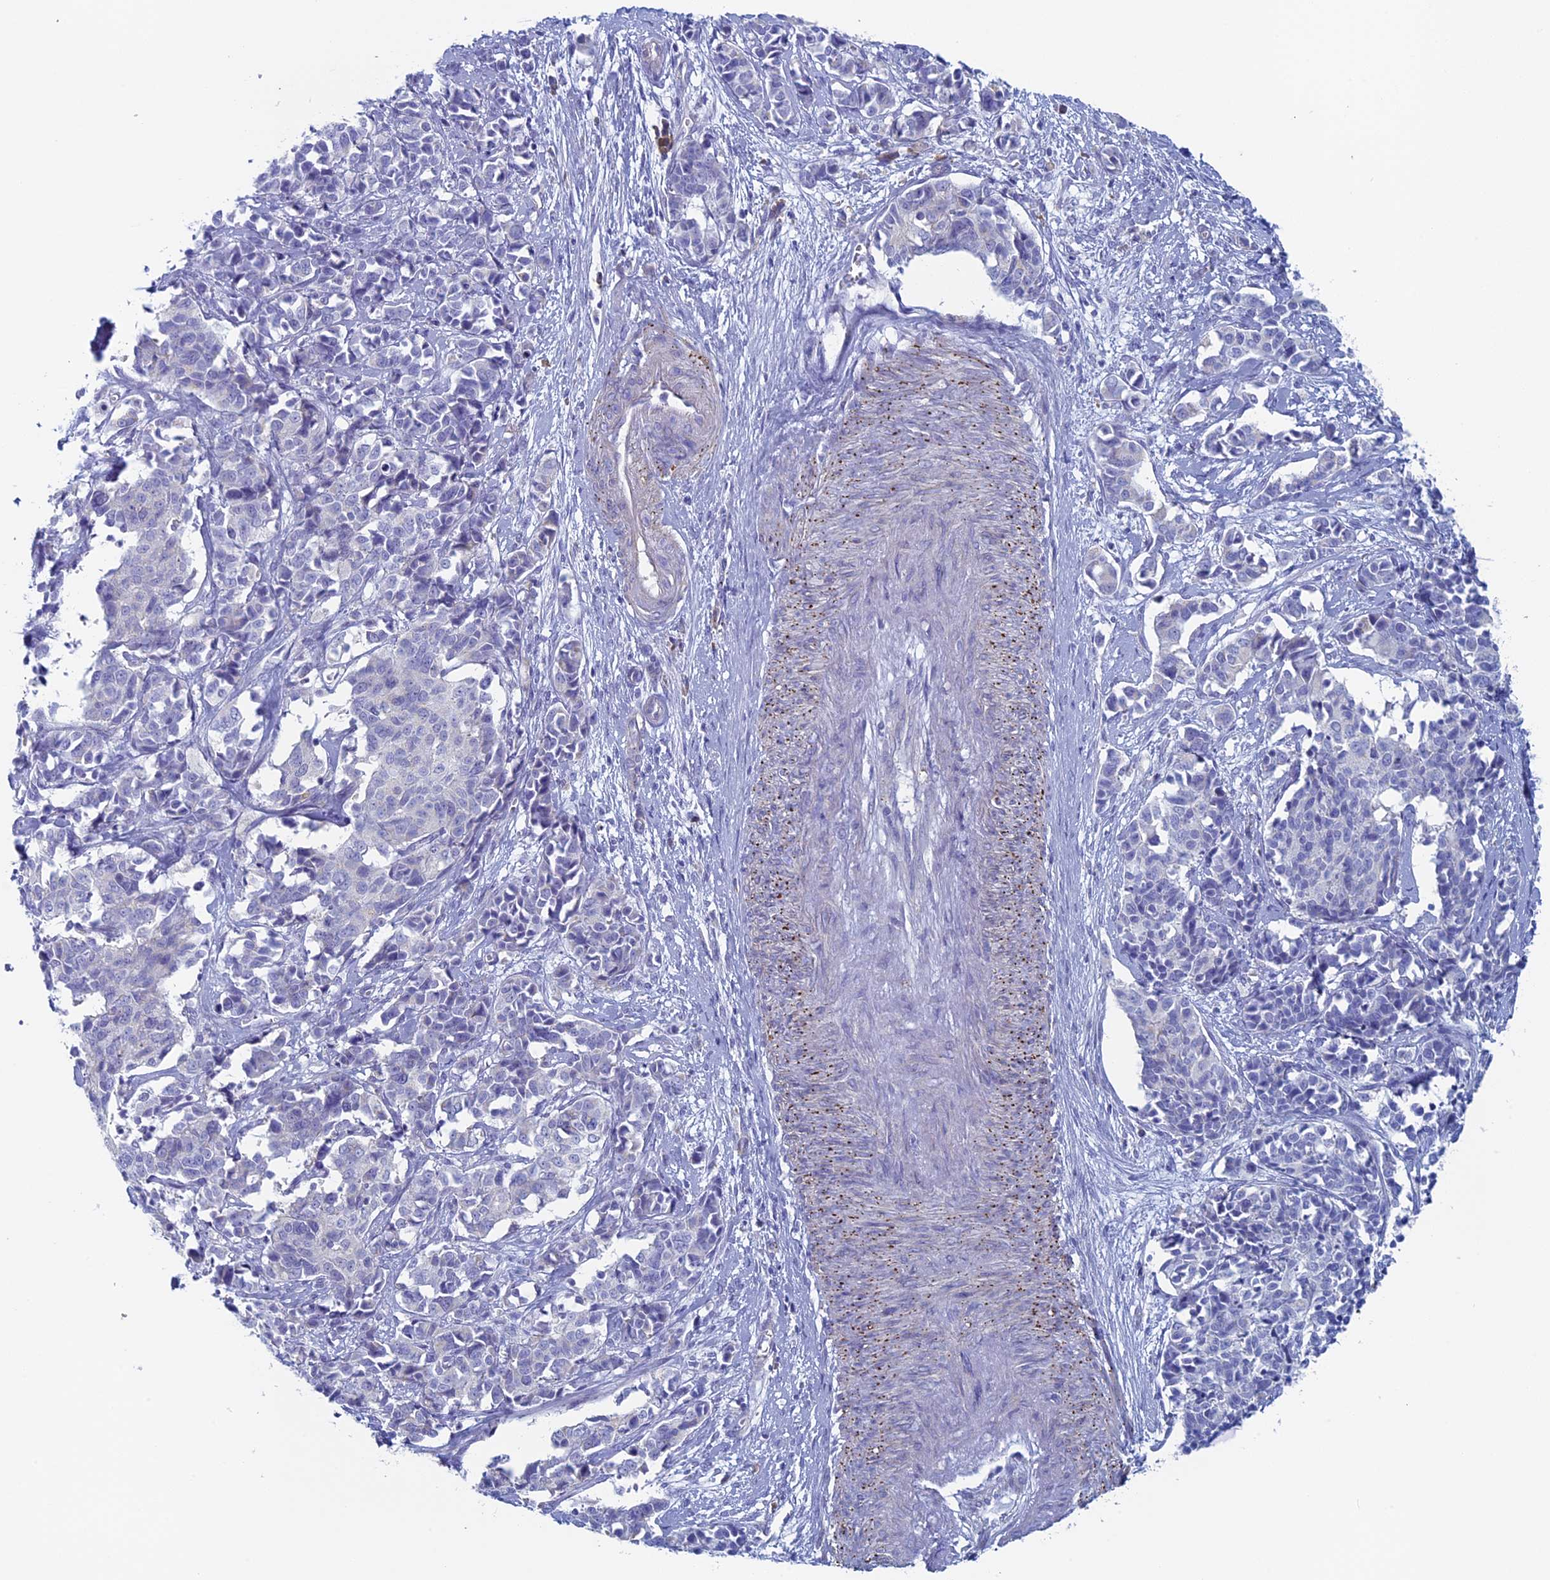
{"staining": {"intensity": "negative", "quantity": "none", "location": "none"}, "tissue": "cervical cancer", "cell_type": "Tumor cells", "image_type": "cancer", "snomed": [{"axis": "morphology", "description": "Normal tissue, NOS"}, {"axis": "morphology", "description": "Squamous cell carcinoma, NOS"}, {"axis": "topography", "description": "Cervix"}], "caption": "This is an IHC micrograph of human cervical cancer (squamous cell carcinoma). There is no staining in tumor cells.", "gene": "MAGEB6", "patient": {"sex": "female", "age": 35}}